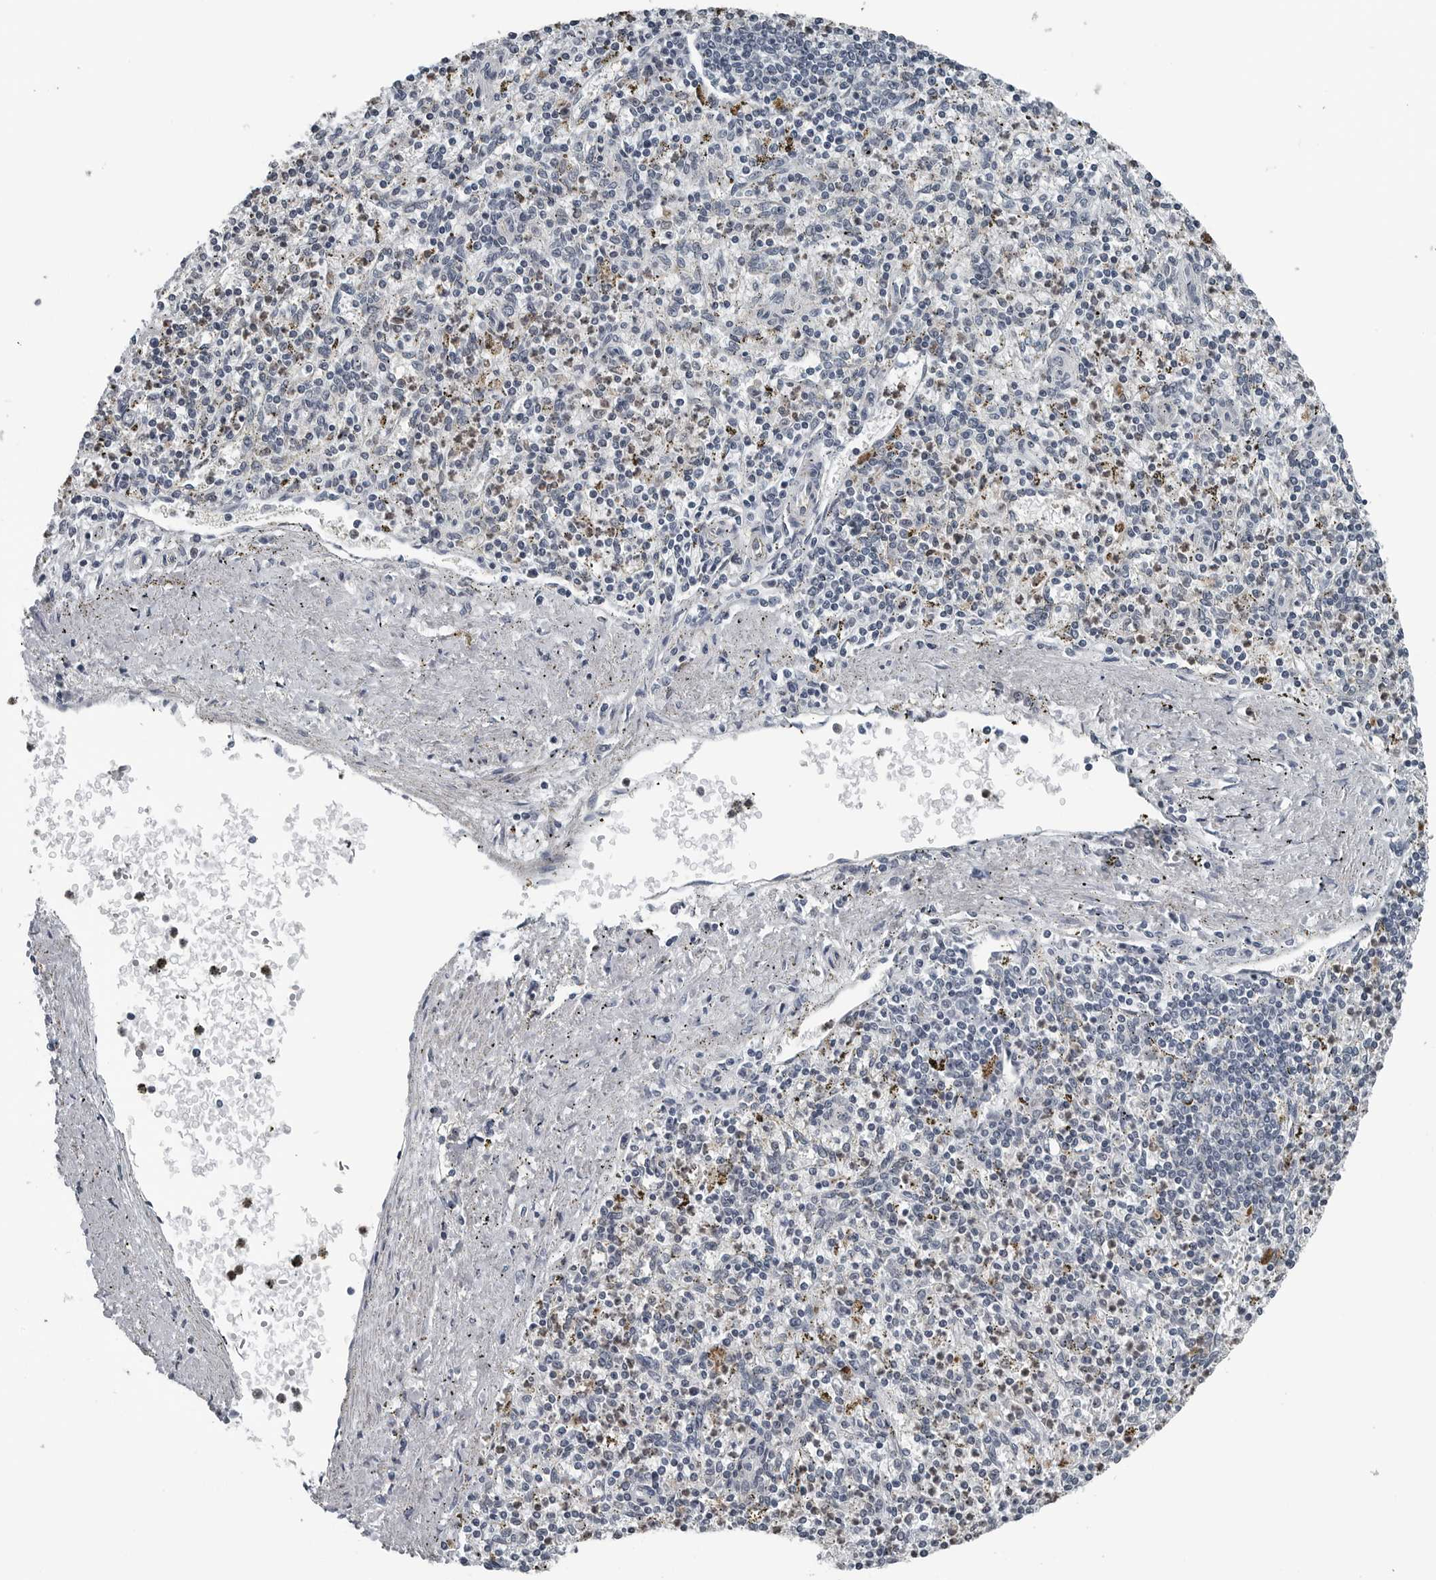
{"staining": {"intensity": "moderate", "quantity": "<25%", "location": "nuclear"}, "tissue": "spleen", "cell_type": "Cells in red pulp", "image_type": "normal", "snomed": [{"axis": "morphology", "description": "Normal tissue, NOS"}, {"axis": "topography", "description": "Spleen"}], "caption": "Approximately <25% of cells in red pulp in normal human spleen display moderate nuclear protein positivity as visualized by brown immunohistochemical staining.", "gene": "AKR1A1", "patient": {"sex": "male", "age": 72}}